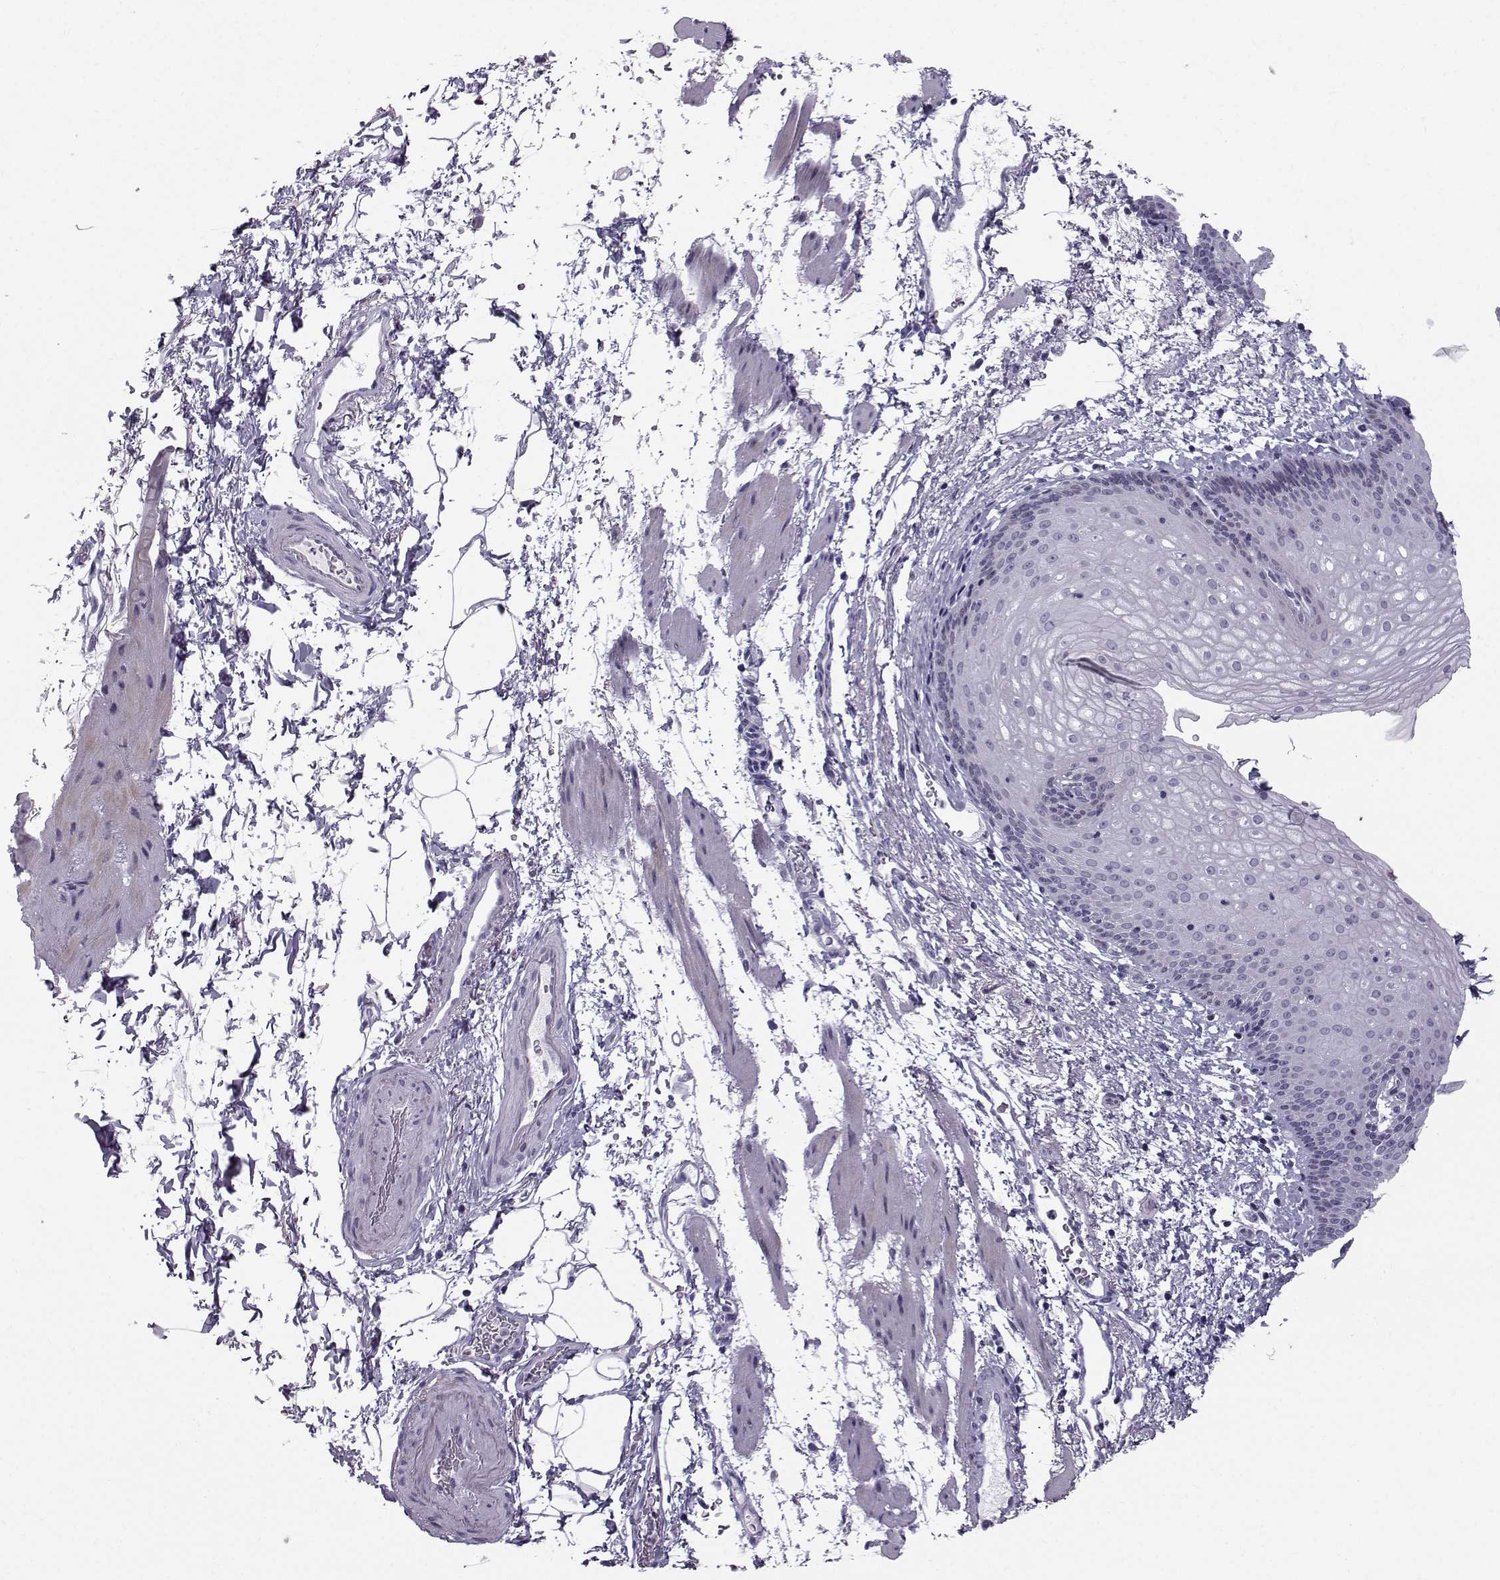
{"staining": {"intensity": "negative", "quantity": "none", "location": "none"}, "tissue": "esophagus", "cell_type": "Squamous epithelial cells", "image_type": "normal", "snomed": [{"axis": "morphology", "description": "Normal tissue, NOS"}, {"axis": "topography", "description": "Esophagus"}], "caption": "Image shows no significant protein expression in squamous epithelial cells of normal esophagus. (Stains: DAB (3,3'-diaminobenzidine) immunohistochemistry (IHC) with hematoxylin counter stain, Microscopy: brightfield microscopy at high magnification).", "gene": "DMRT3", "patient": {"sex": "female", "age": 64}}